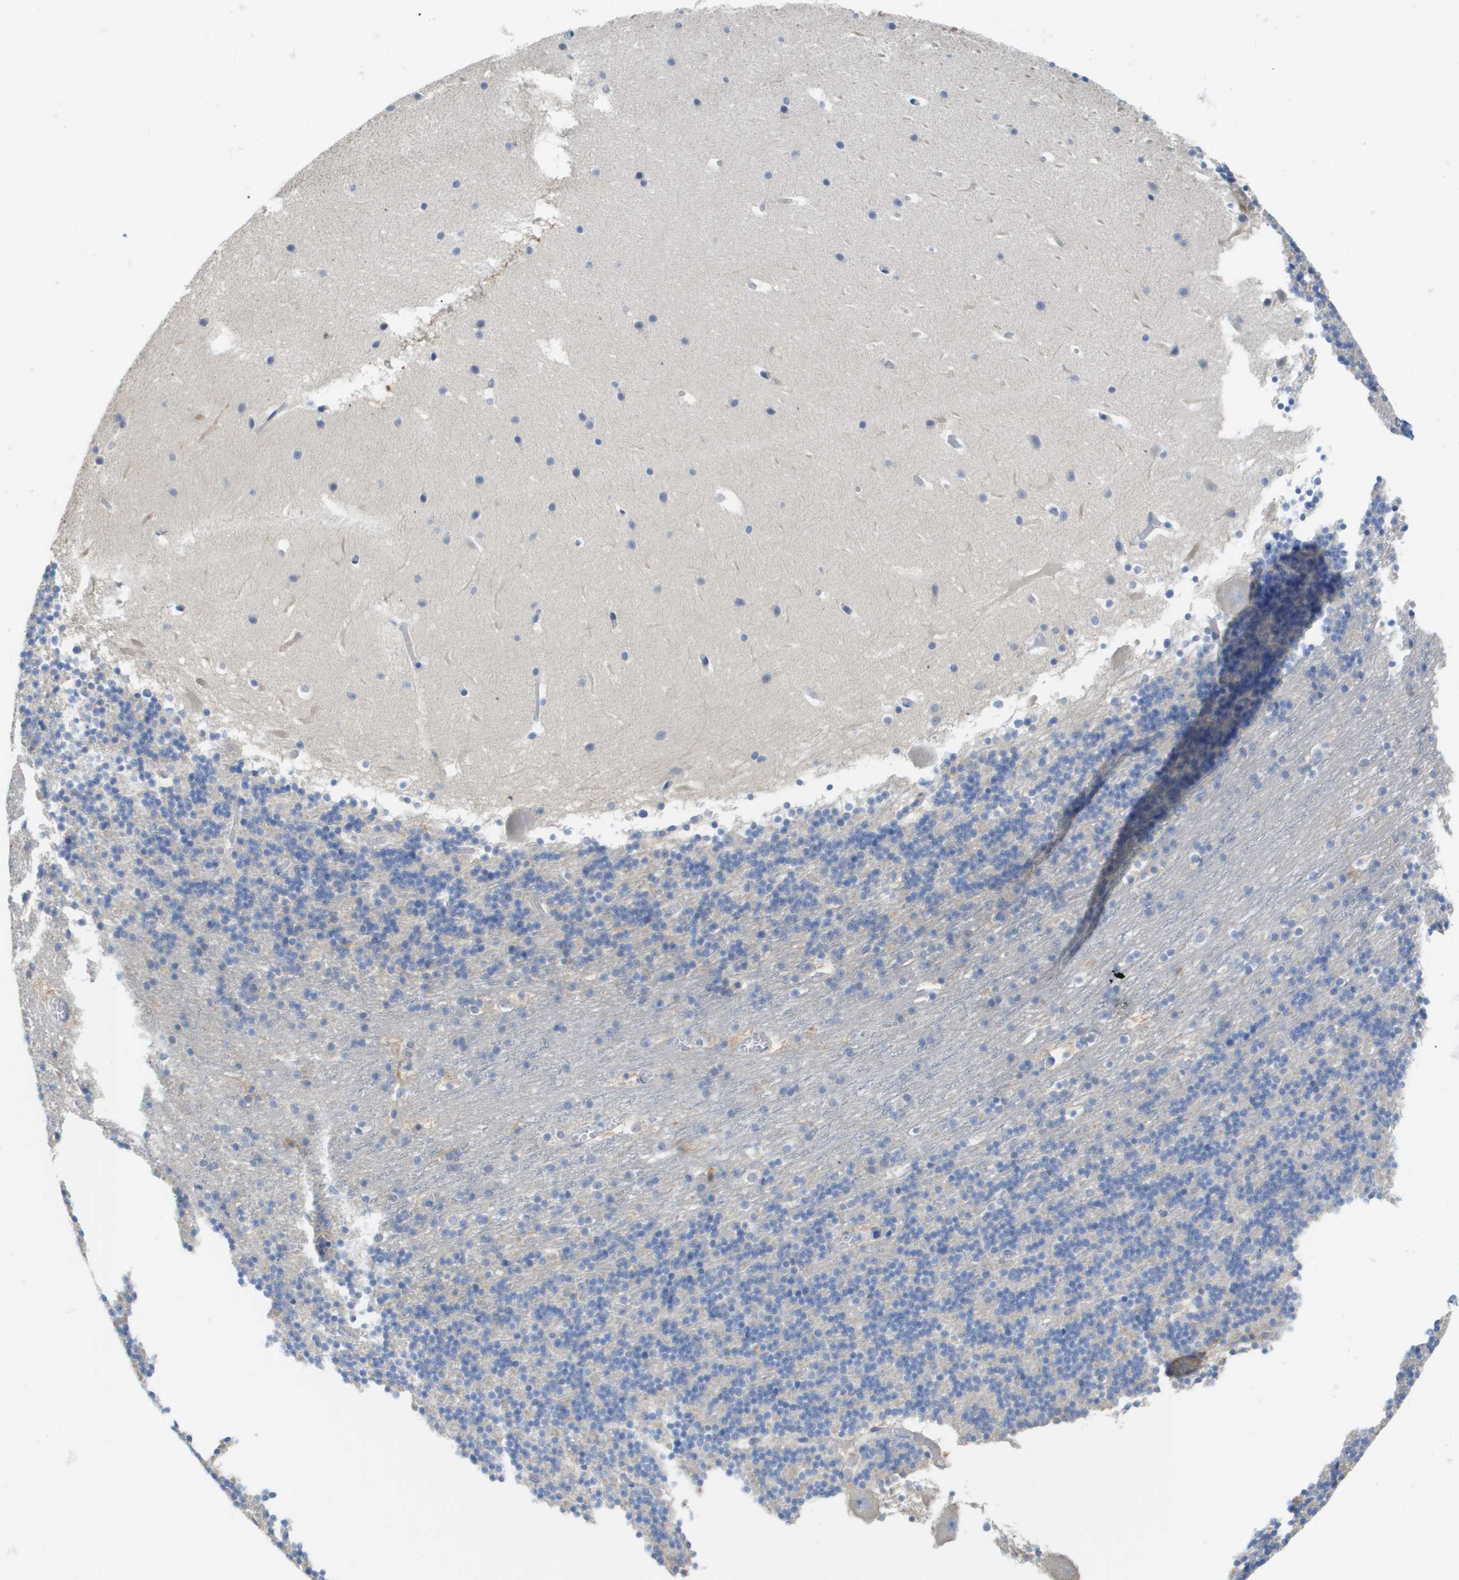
{"staining": {"intensity": "negative", "quantity": "none", "location": "none"}, "tissue": "cerebellum", "cell_type": "Cells in granular layer", "image_type": "normal", "snomed": [{"axis": "morphology", "description": "Normal tissue, NOS"}, {"axis": "topography", "description": "Cerebellum"}], "caption": "This is a histopathology image of IHC staining of normal cerebellum, which shows no expression in cells in granular layer.", "gene": "MYL3", "patient": {"sex": "male", "age": 45}}